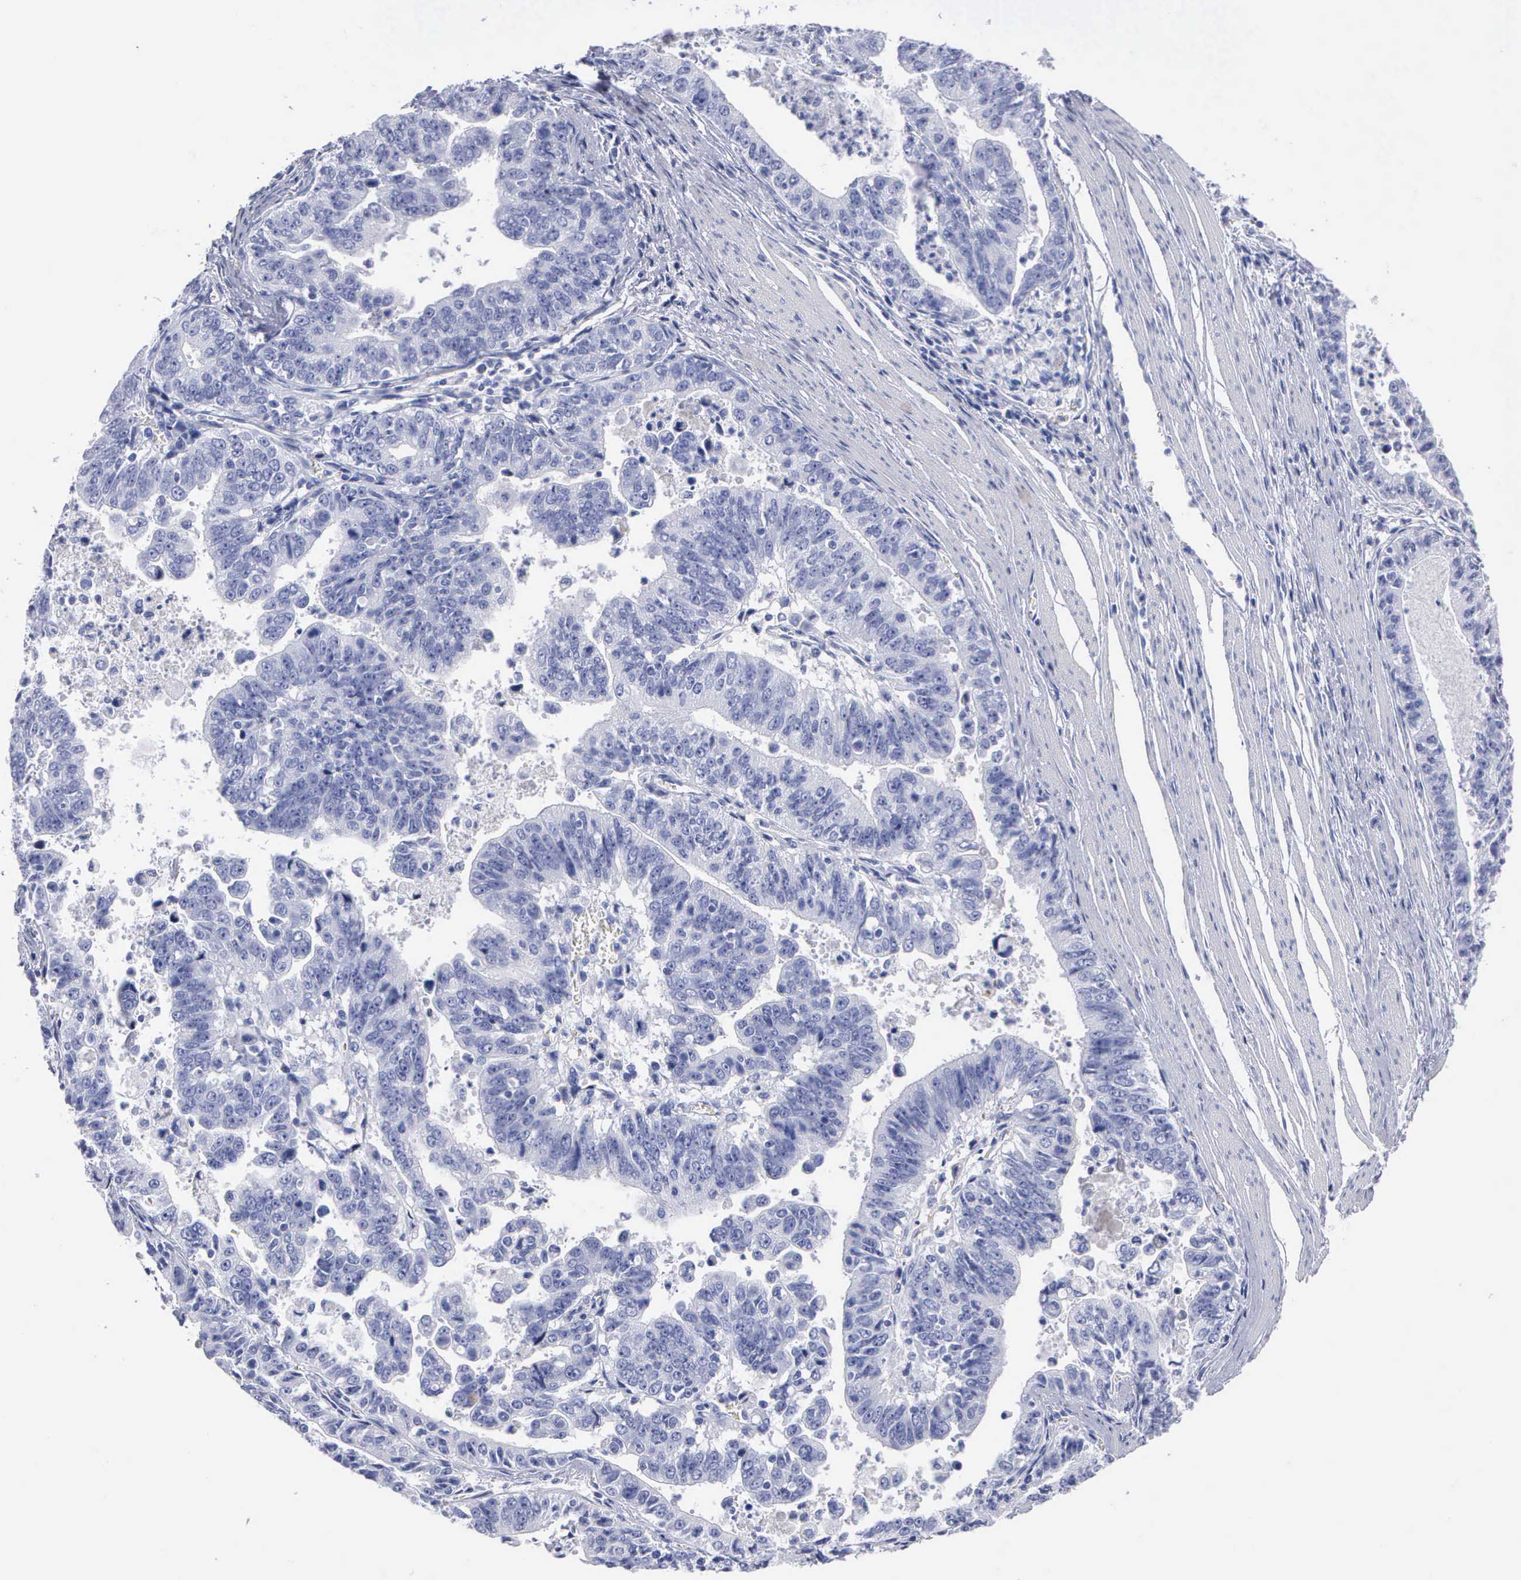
{"staining": {"intensity": "negative", "quantity": "none", "location": "none"}, "tissue": "stomach cancer", "cell_type": "Tumor cells", "image_type": "cancer", "snomed": [{"axis": "morphology", "description": "Adenocarcinoma, NOS"}, {"axis": "topography", "description": "Stomach, upper"}], "caption": "The image demonstrates no staining of tumor cells in stomach cancer.", "gene": "CYP19A1", "patient": {"sex": "female", "age": 50}}